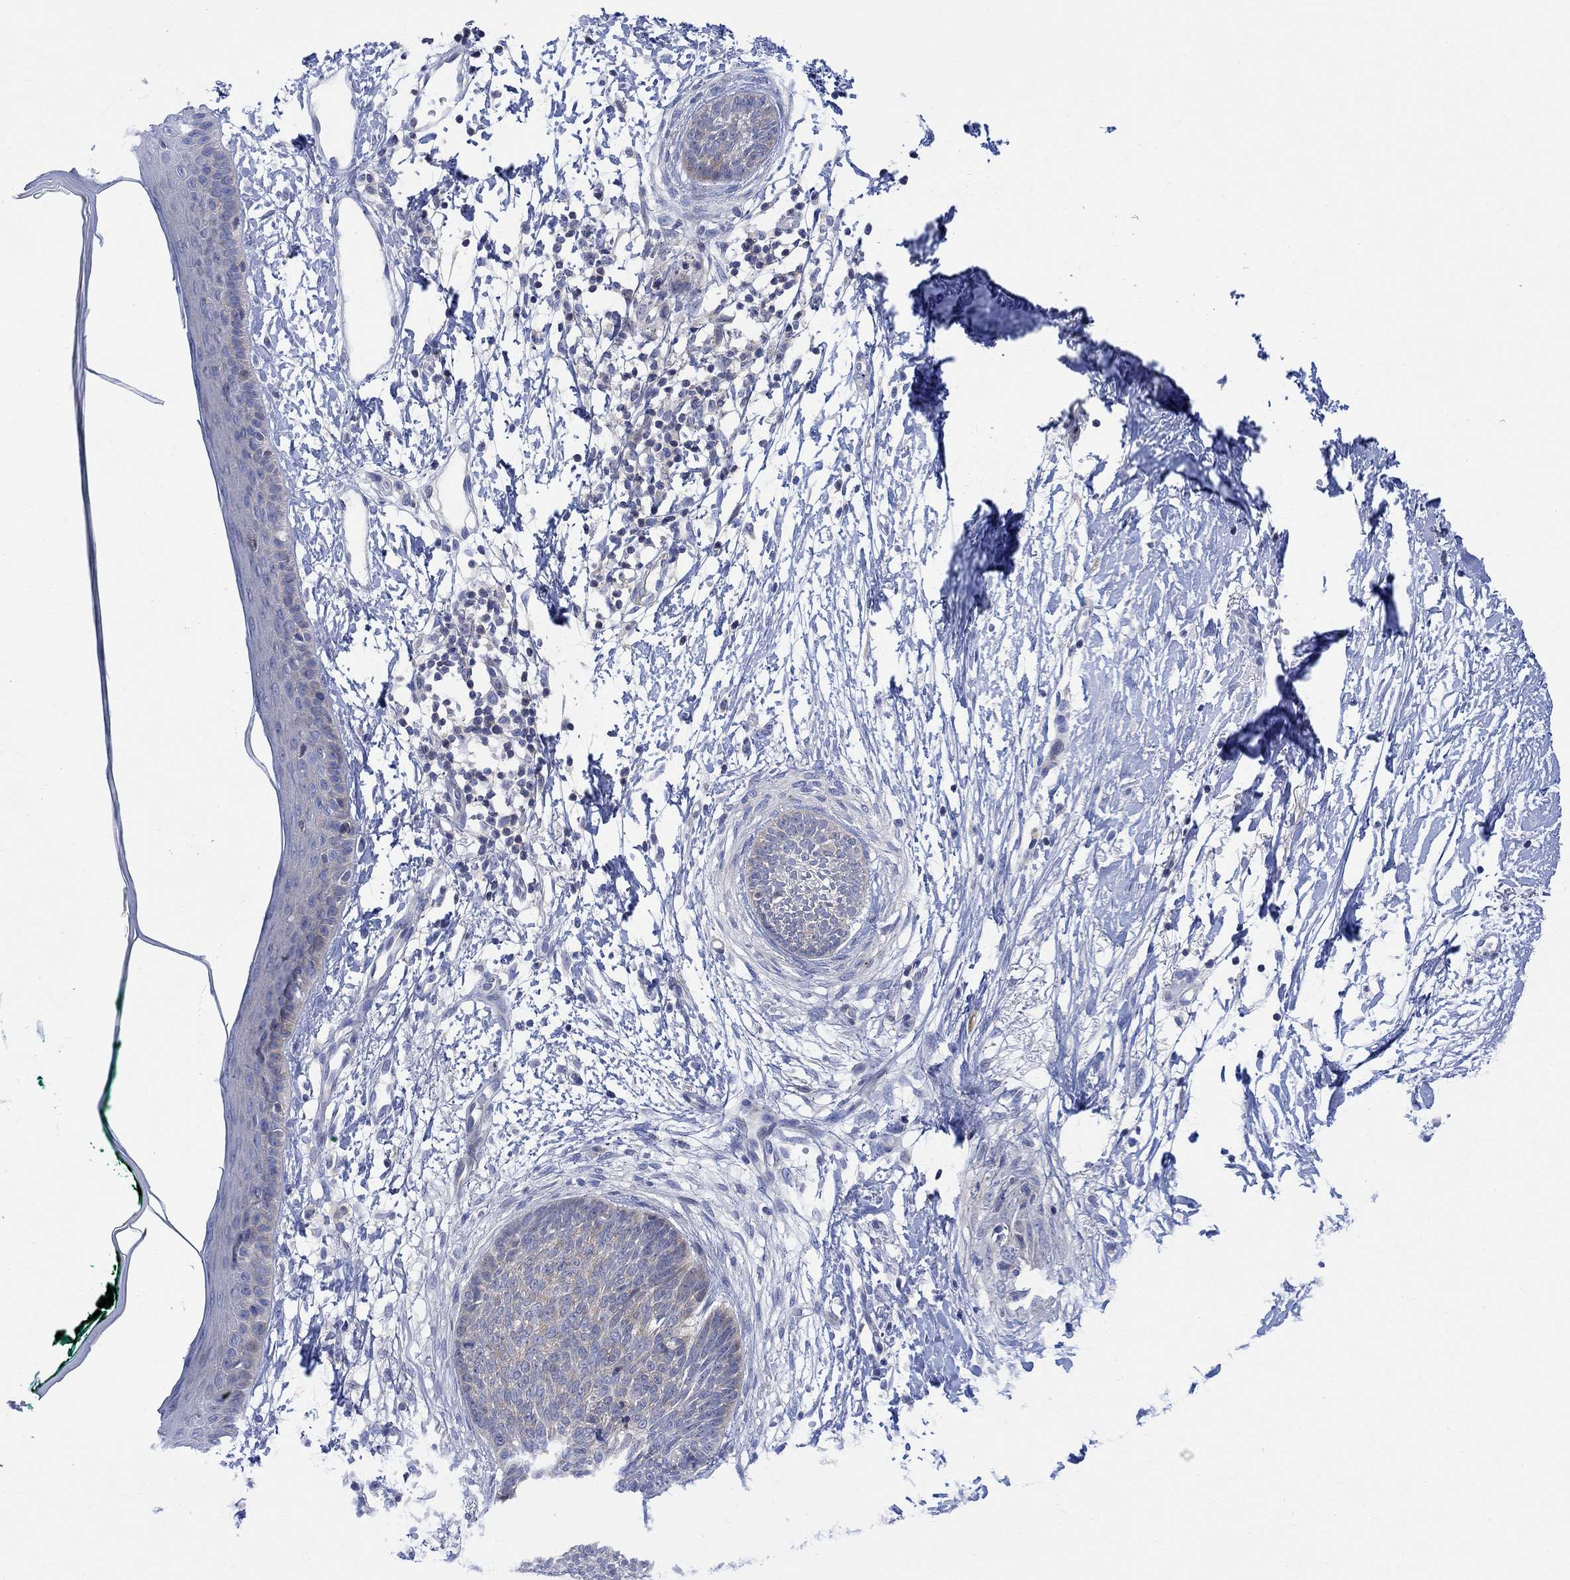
{"staining": {"intensity": "moderate", "quantity": "<25%", "location": "cytoplasmic/membranous"}, "tissue": "skin cancer", "cell_type": "Tumor cells", "image_type": "cancer", "snomed": [{"axis": "morphology", "description": "Normal tissue, NOS"}, {"axis": "morphology", "description": "Basal cell carcinoma"}, {"axis": "topography", "description": "Skin"}], "caption": "Moderate cytoplasmic/membranous expression for a protein is seen in approximately <25% of tumor cells of skin cancer (basal cell carcinoma) using IHC.", "gene": "ARSK", "patient": {"sex": "male", "age": 84}}